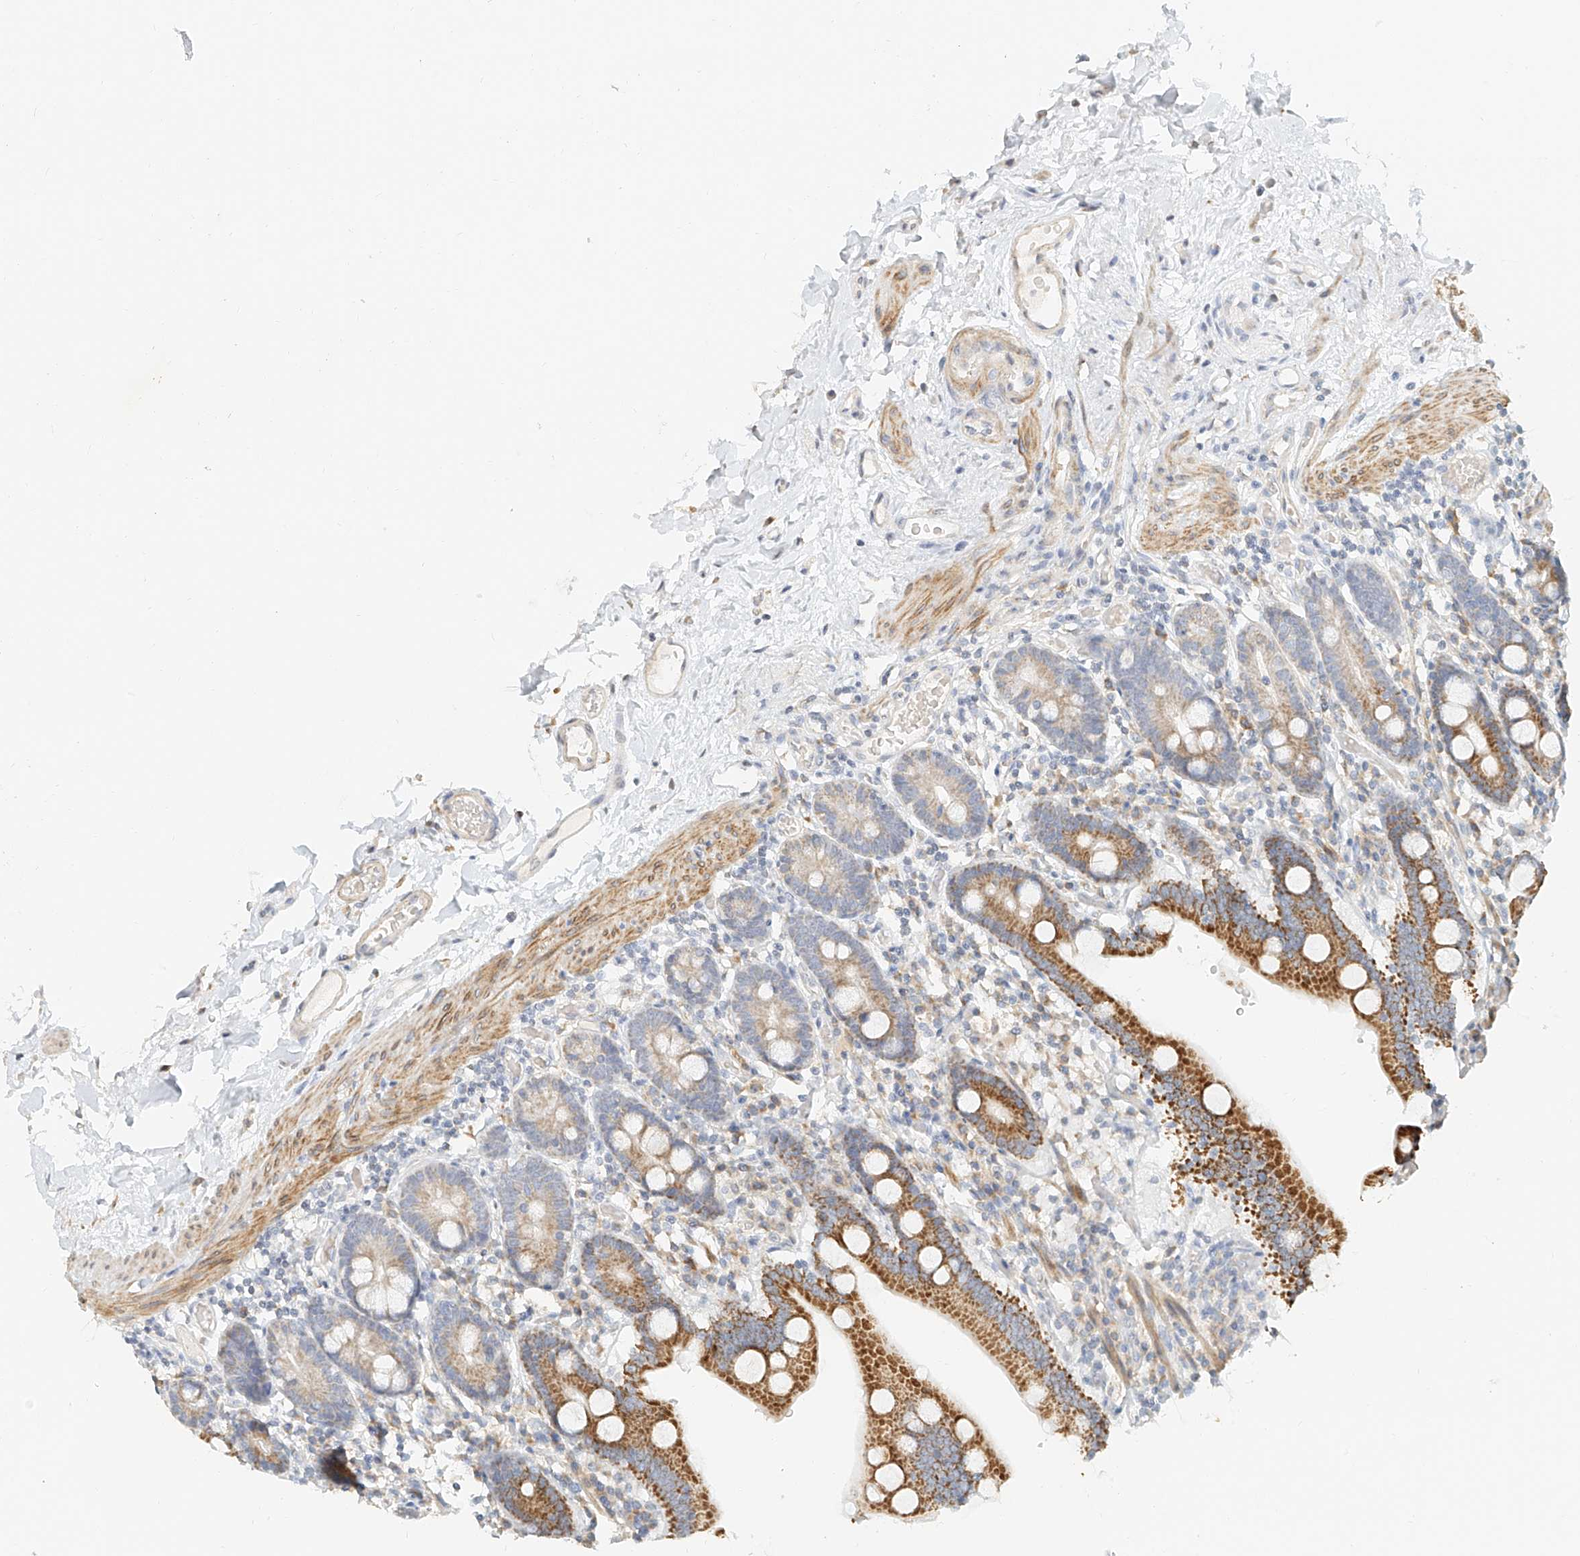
{"staining": {"intensity": "strong", "quantity": ">75%", "location": "cytoplasmic/membranous"}, "tissue": "duodenum", "cell_type": "Glandular cells", "image_type": "normal", "snomed": [{"axis": "morphology", "description": "Normal tissue, NOS"}, {"axis": "topography", "description": "Duodenum"}], "caption": "Duodenum stained with a brown dye displays strong cytoplasmic/membranous positive staining in about >75% of glandular cells.", "gene": "CXorf58", "patient": {"sex": "male", "age": 55}}